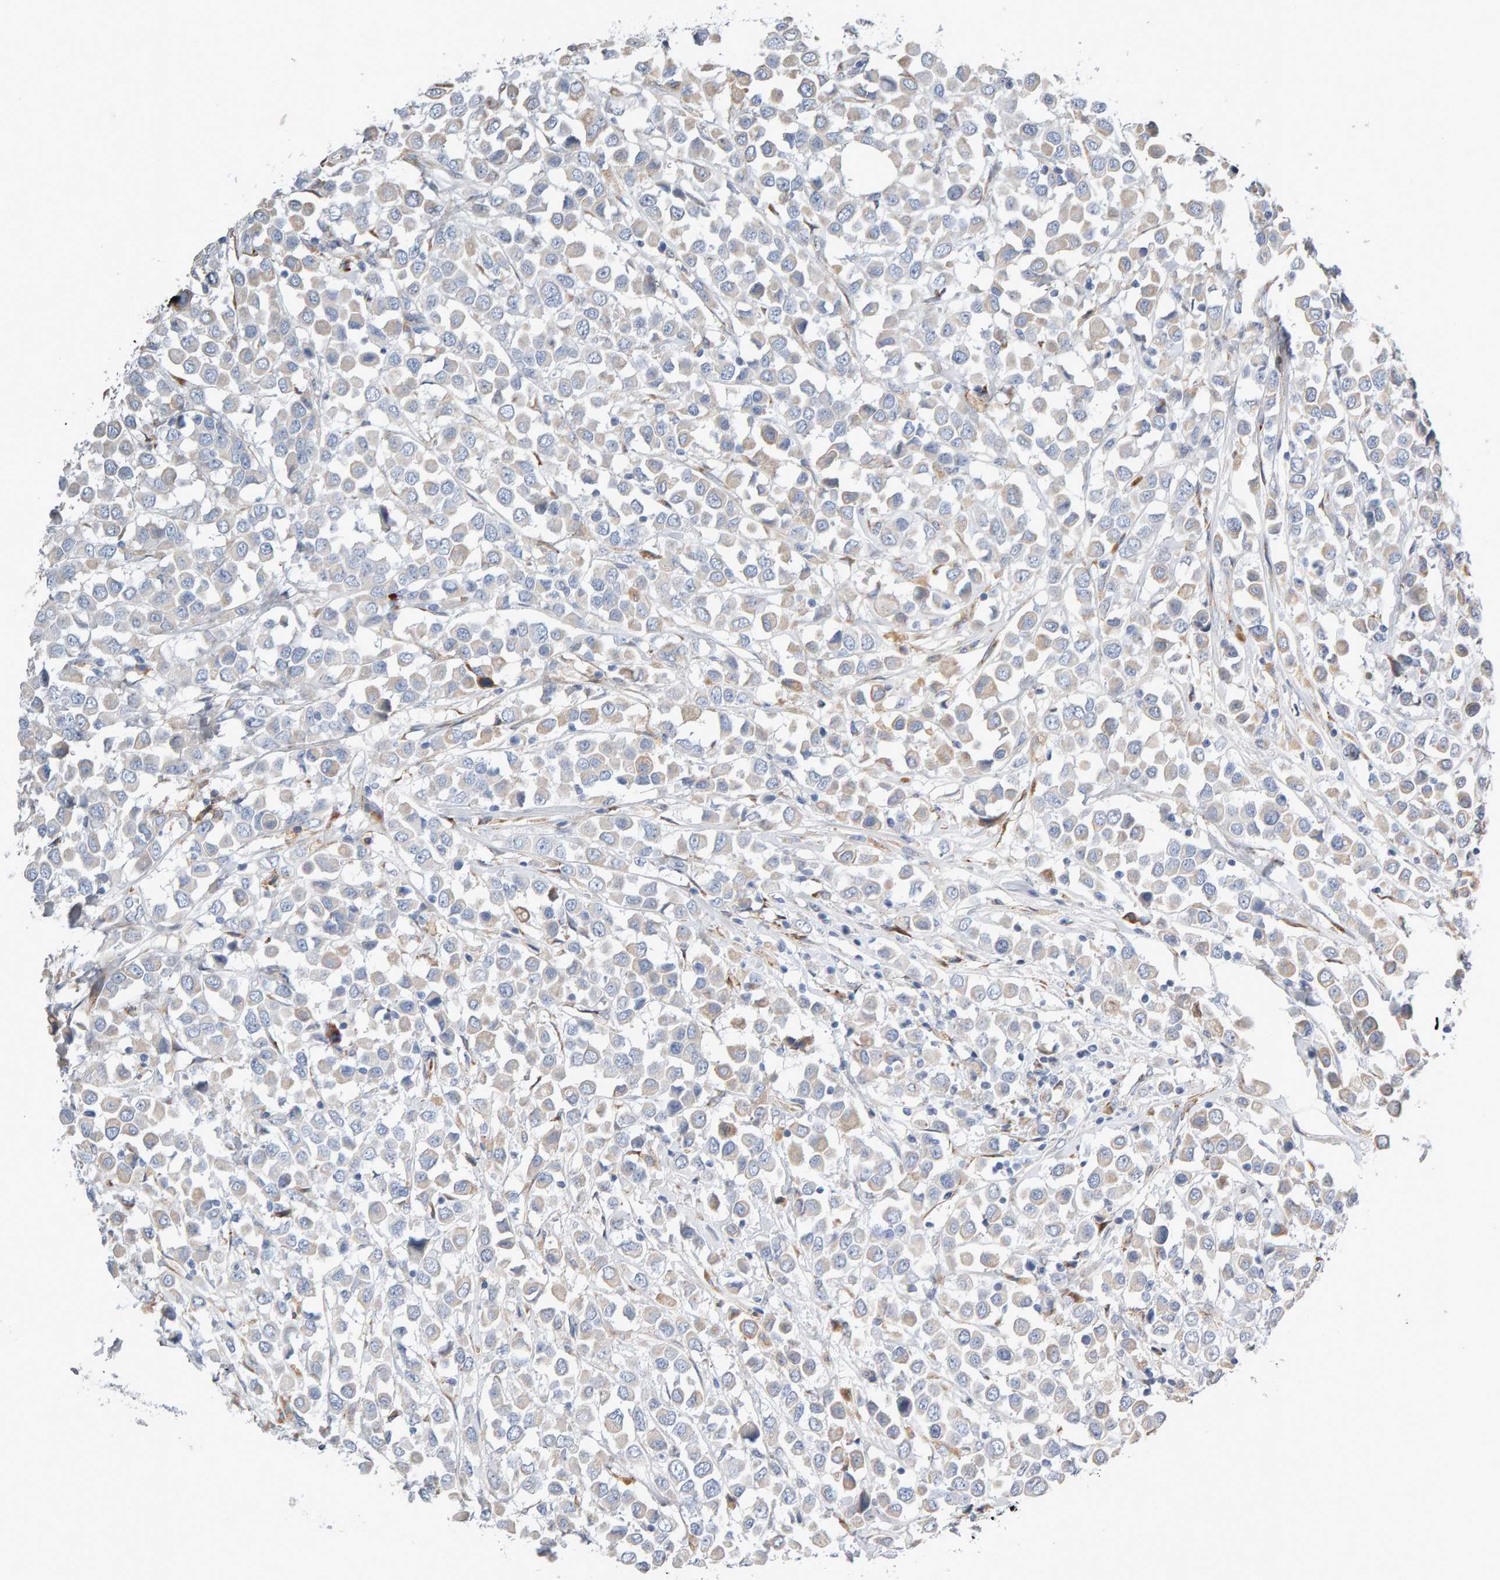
{"staining": {"intensity": "weak", "quantity": "<25%", "location": "cytoplasmic/membranous"}, "tissue": "breast cancer", "cell_type": "Tumor cells", "image_type": "cancer", "snomed": [{"axis": "morphology", "description": "Duct carcinoma"}, {"axis": "topography", "description": "Breast"}], "caption": "High power microscopy histopathology image of an immunohistochemistry (IHC) photomicrograph of breast cancer, revealing no significant positivity in tumor cells. Brightfield microscopy of IHC stained with DAB (brown) and hematoxylin (blue), captured at high magnification.", "gene": "ENGASE", "patient": {"sex": "female", "age": 61}}